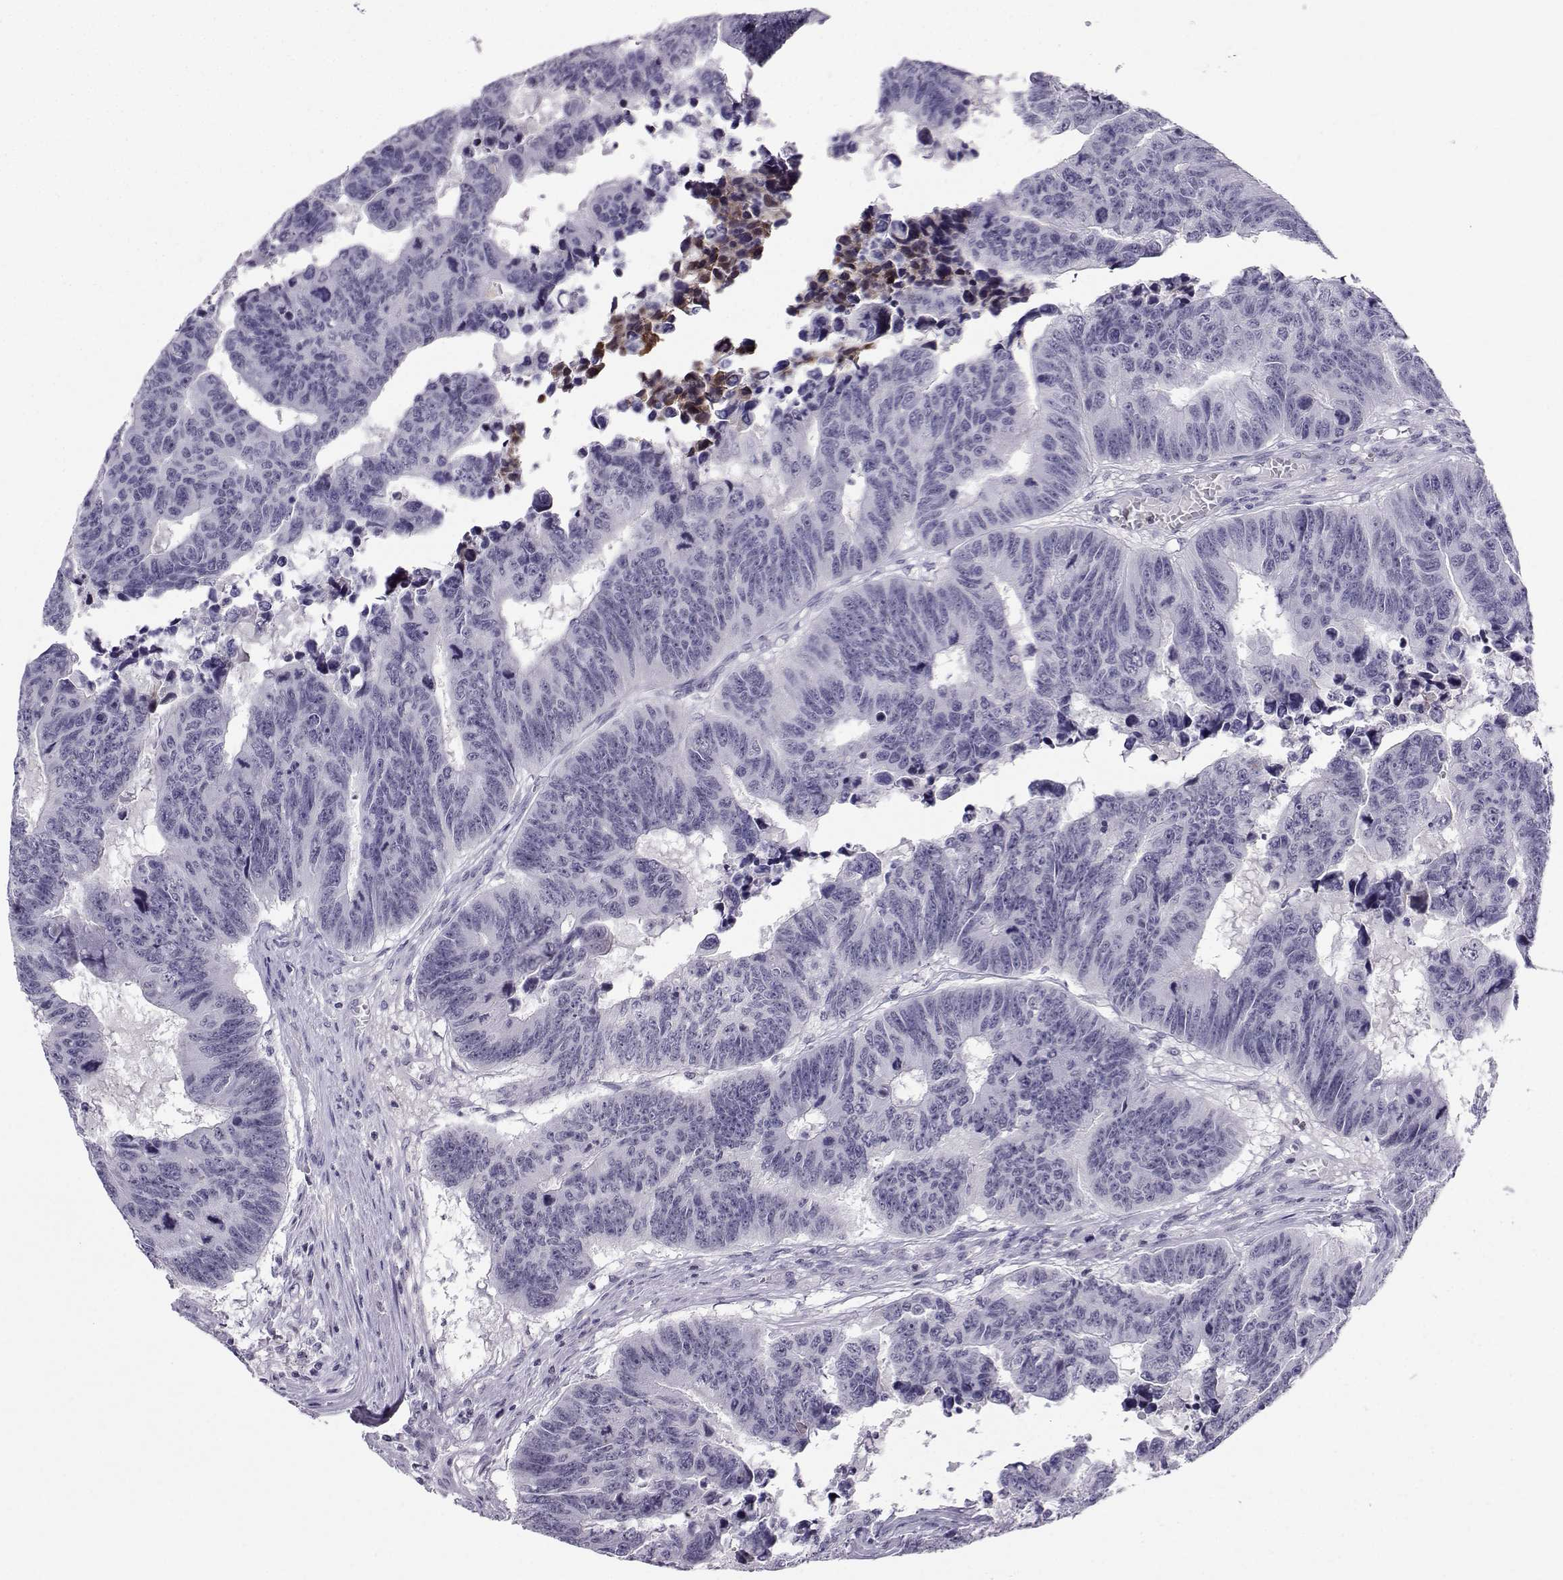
{"staining": {"intensity": "negative", "quantity": "none", "location": "none"}, "tissue": "colorectal cancer", "cell_type": "Tumor cells", "image_type": "cancer", "snomed": [{"axis": "morphology", "description": "Adenocarcinoma, NOS"}, {"axis": "topography", "description": "Appendix"}, {"axis": "topography", "description": "Colon"}, {"axis": "topography", "description": "Cecum"}, {"axis": "topography", "description": "Colon asc"}], "caption": "Immunohistochemical staining of human adenocarcinoma (colorectal) displays no significant staining in tumor cells.", "gene": "LHX1", "patient": {"sex": "female", "age": 85}}